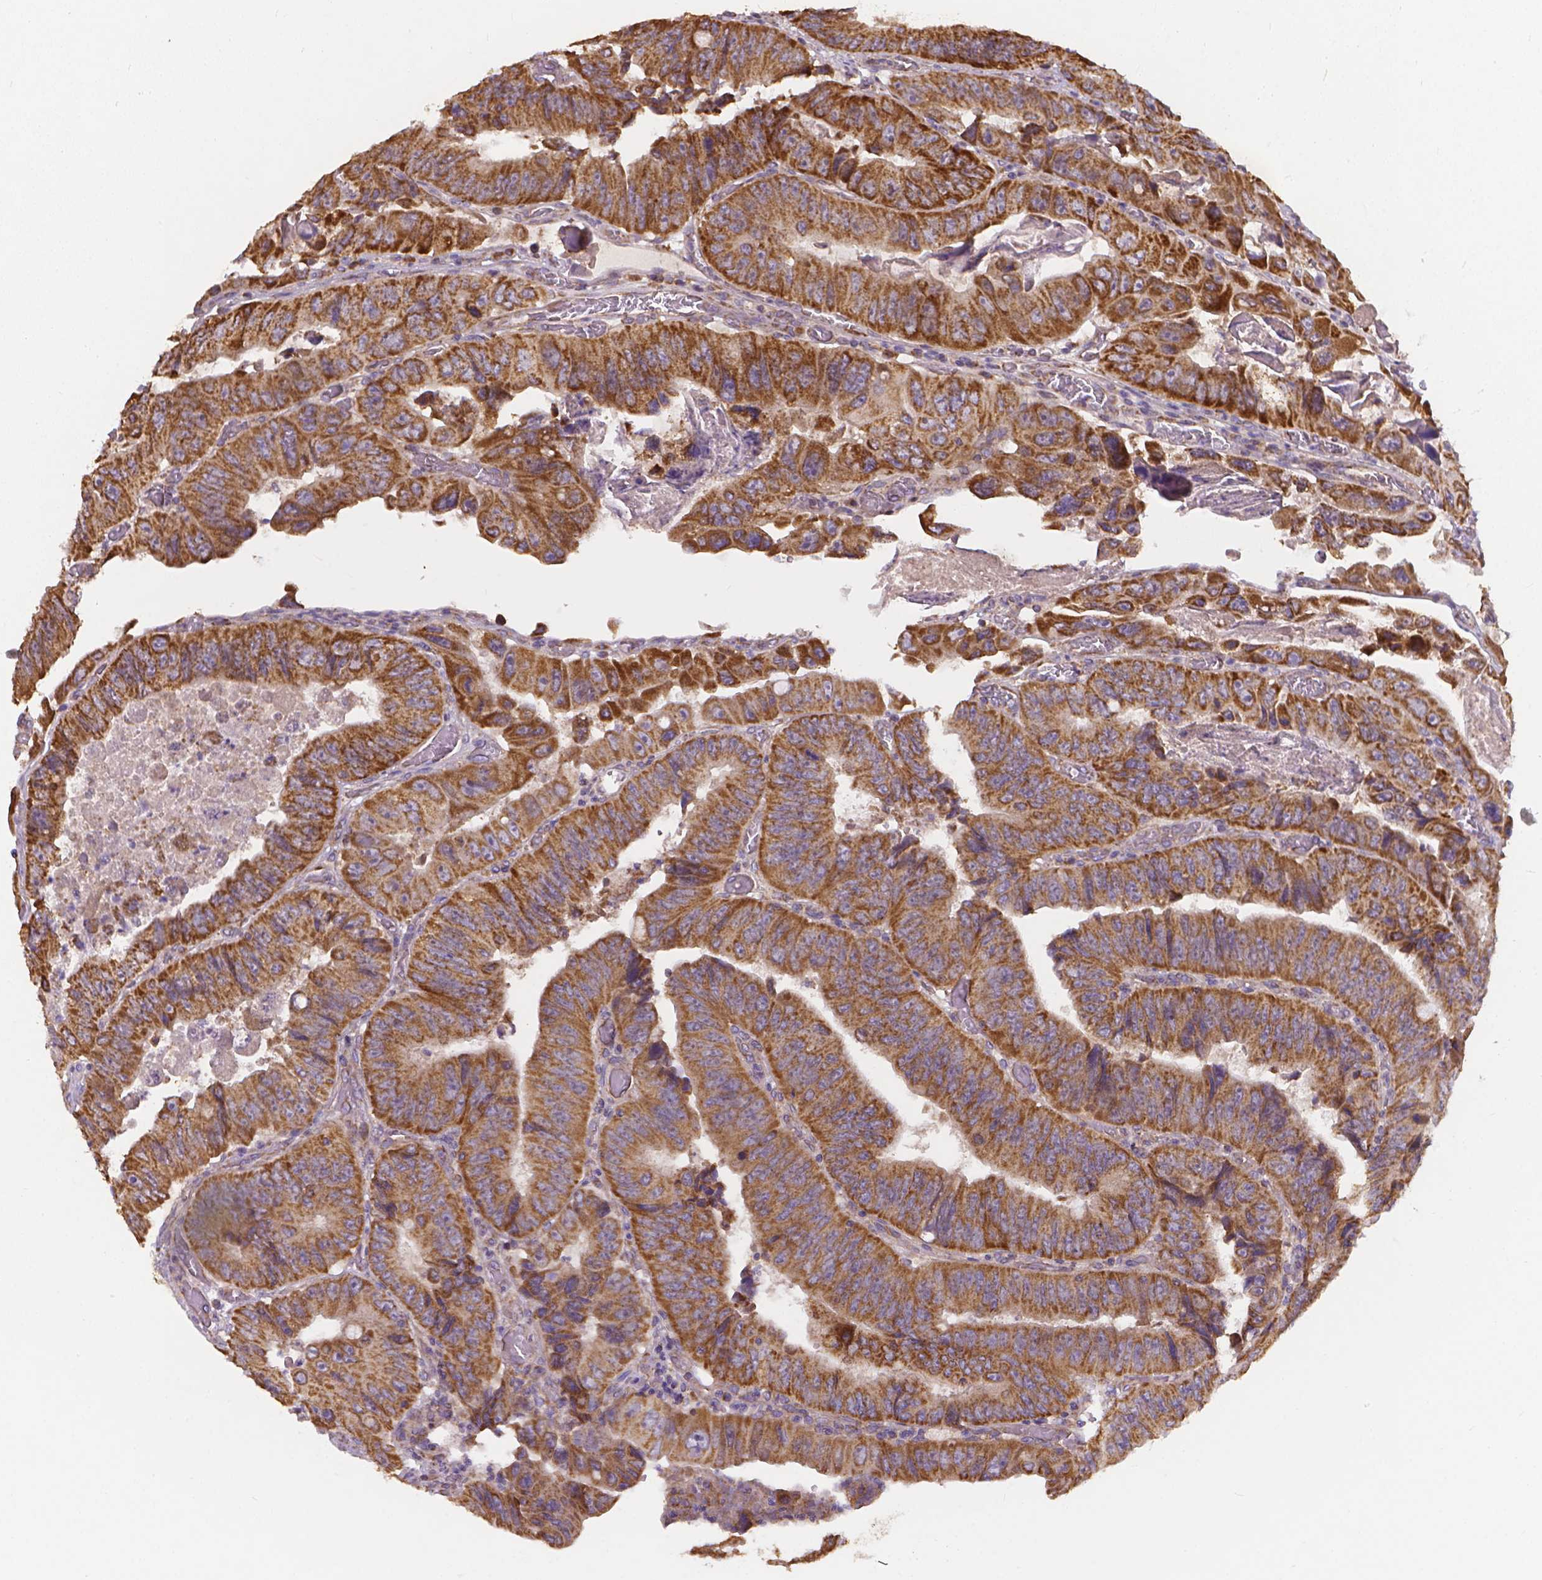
{"staining": {"intensity": "strong", "quantity": ">75%", "location": "cytoplasmic/membranous"}, "tissue": "colorectal cancer", "cell_type": "Tumor cells", "image_type": "cancer", "snomed": [{"axis": "morphology", "description": "Adenocarcinoma, NOS"}, {"axis": "topography", "description": "Colon"}], "caption": "Colorectal adenocarcinoma stained with a protein marker exhibits strong staining in tumor cells.", "gene": "SNCAIP", "patient": {"sex": "female", "age": 84}}